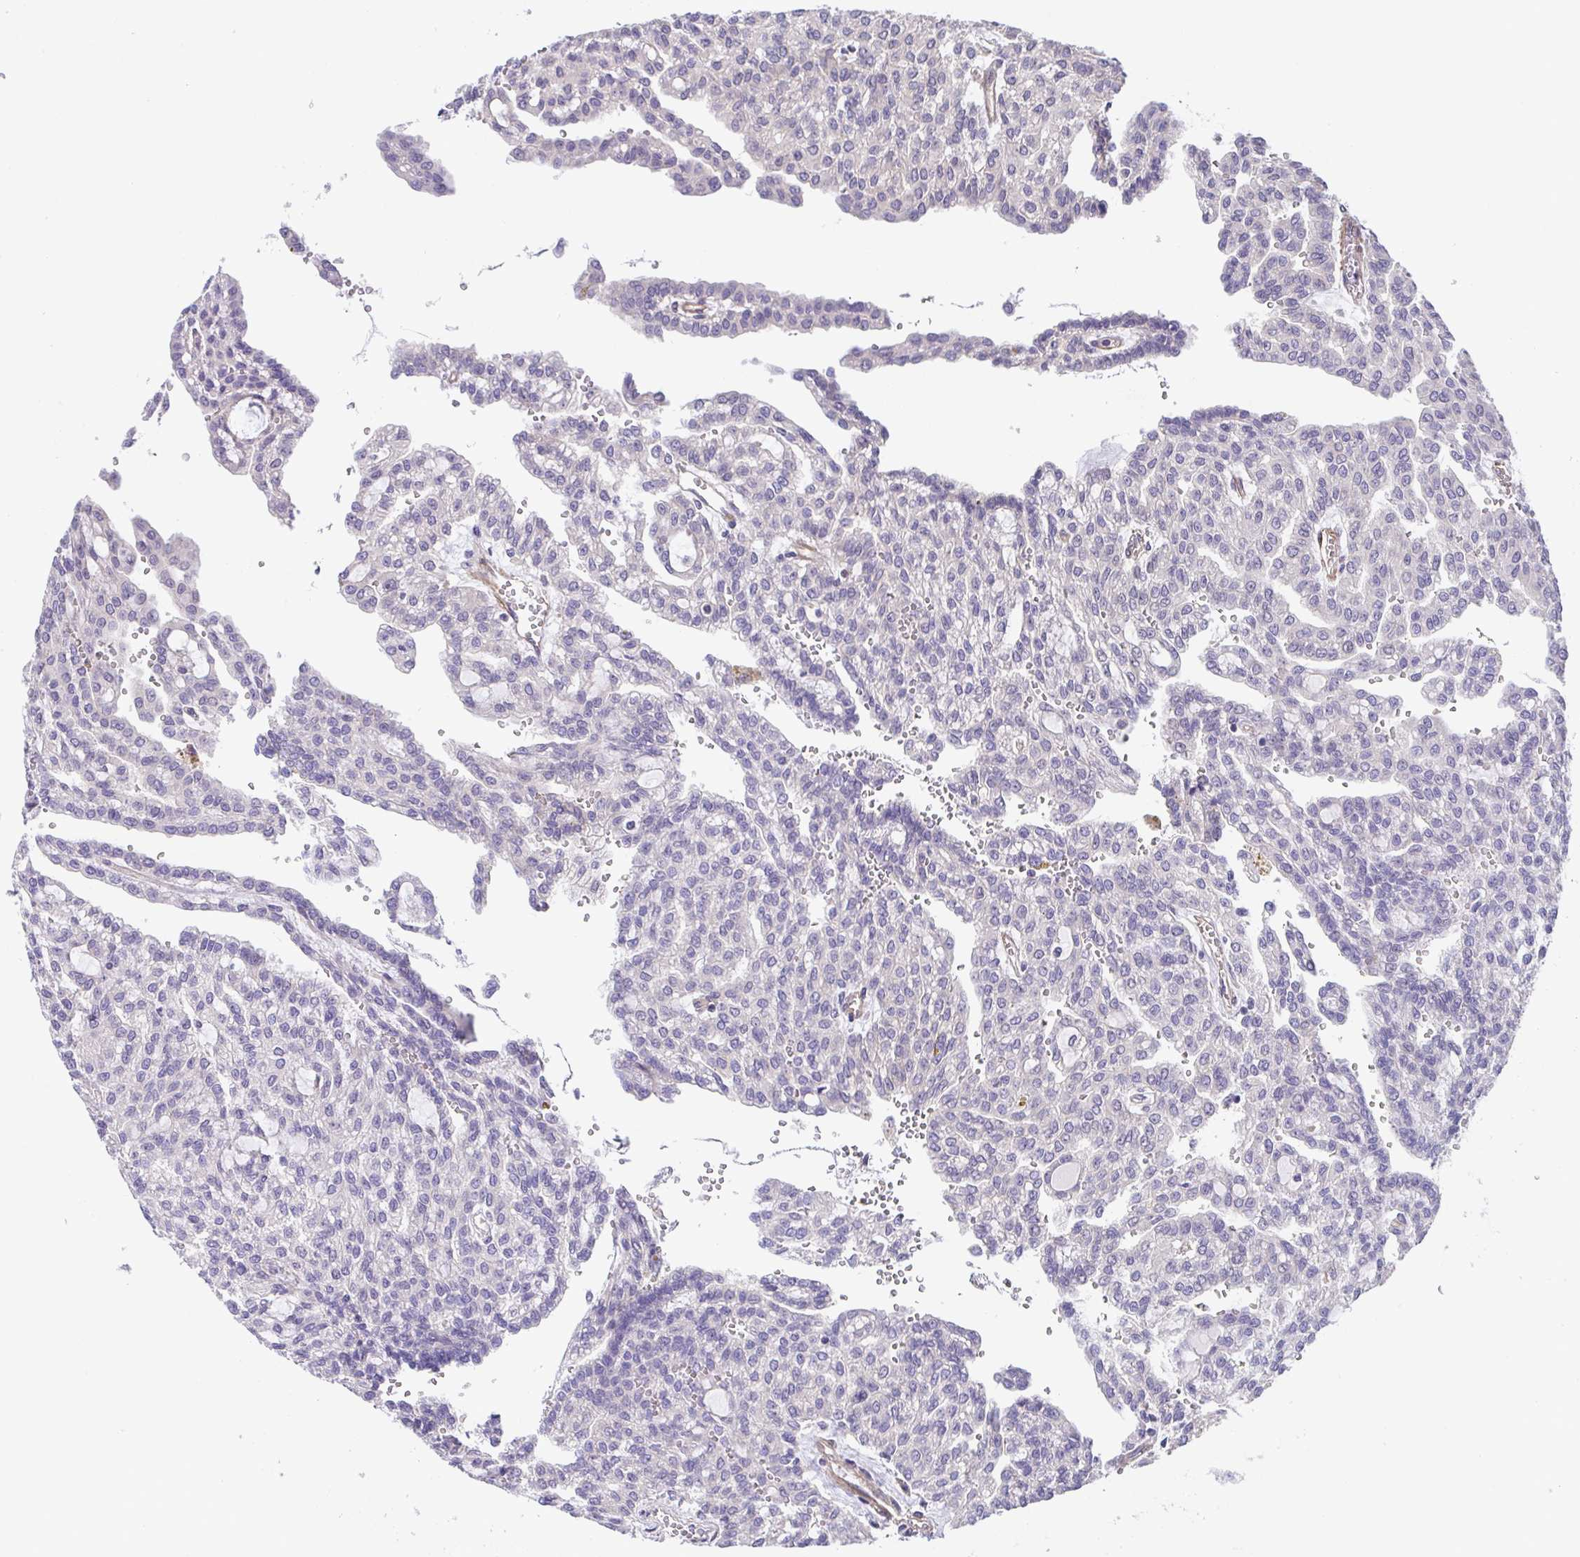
{"staining": {"intensity": "negative", "quantity": "none", "location": "none"}, "tissue": "renal cancer", "cell_type": "Tumor cells", "image_type": "cancer", "snomed": [{"axis": "morphology", "description": "Adenocarcinoma, NOS"}, {"axis": "topography", "description": "Kidney"}], "caption": "Tumor cells show no significant protein expression in renal cancer.", "gene": "ZNF696", "patient": {"sex": "male", "age": 63}}